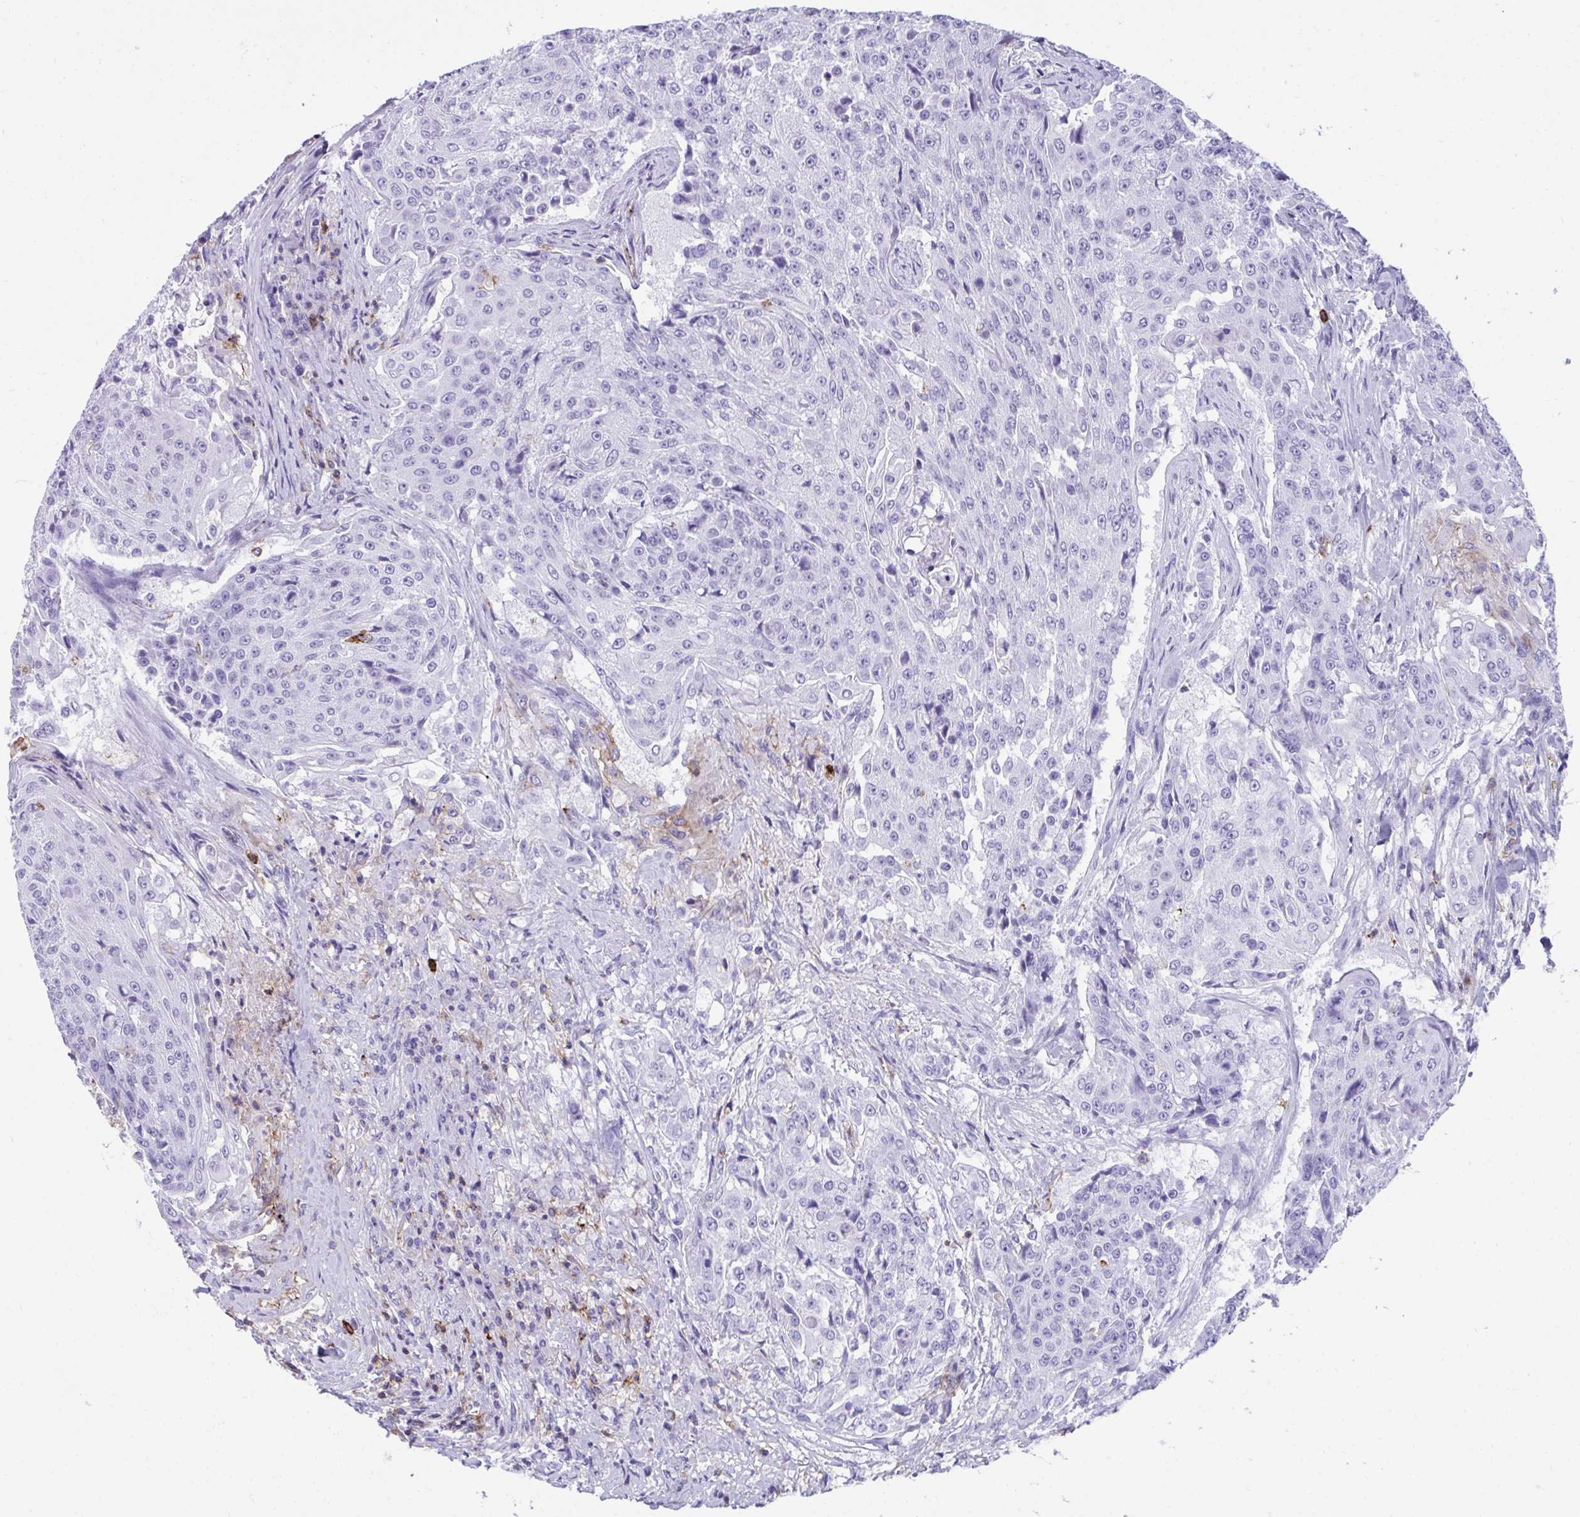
{"staining": {"intensity": "negative", "quantity": "none", "location": "none"}, "tissue": "urothelial cancer", "cell_type": "Tumor cells", "image_type": "cancer", "snomed": [{"axis": "morphology", "description": "Urothelial carcinoma, High grade"}, {"axis": "topography", "description": "Urinary bladder"}], "caption": "Immunohistochemistry (IHC) micrograph of neoplastic tissue: human urothelial carcinoma (high-grade) stained with DAB exhibits no significant protein expression in tumor cells. Brightfield microscopy of immunohistochemistry (IHC) stained with DAB (brown) and hematoxylin (blue), captured at high magnification.", "gene": "SPN", "patient": {"sex": "female", "age": 63}}